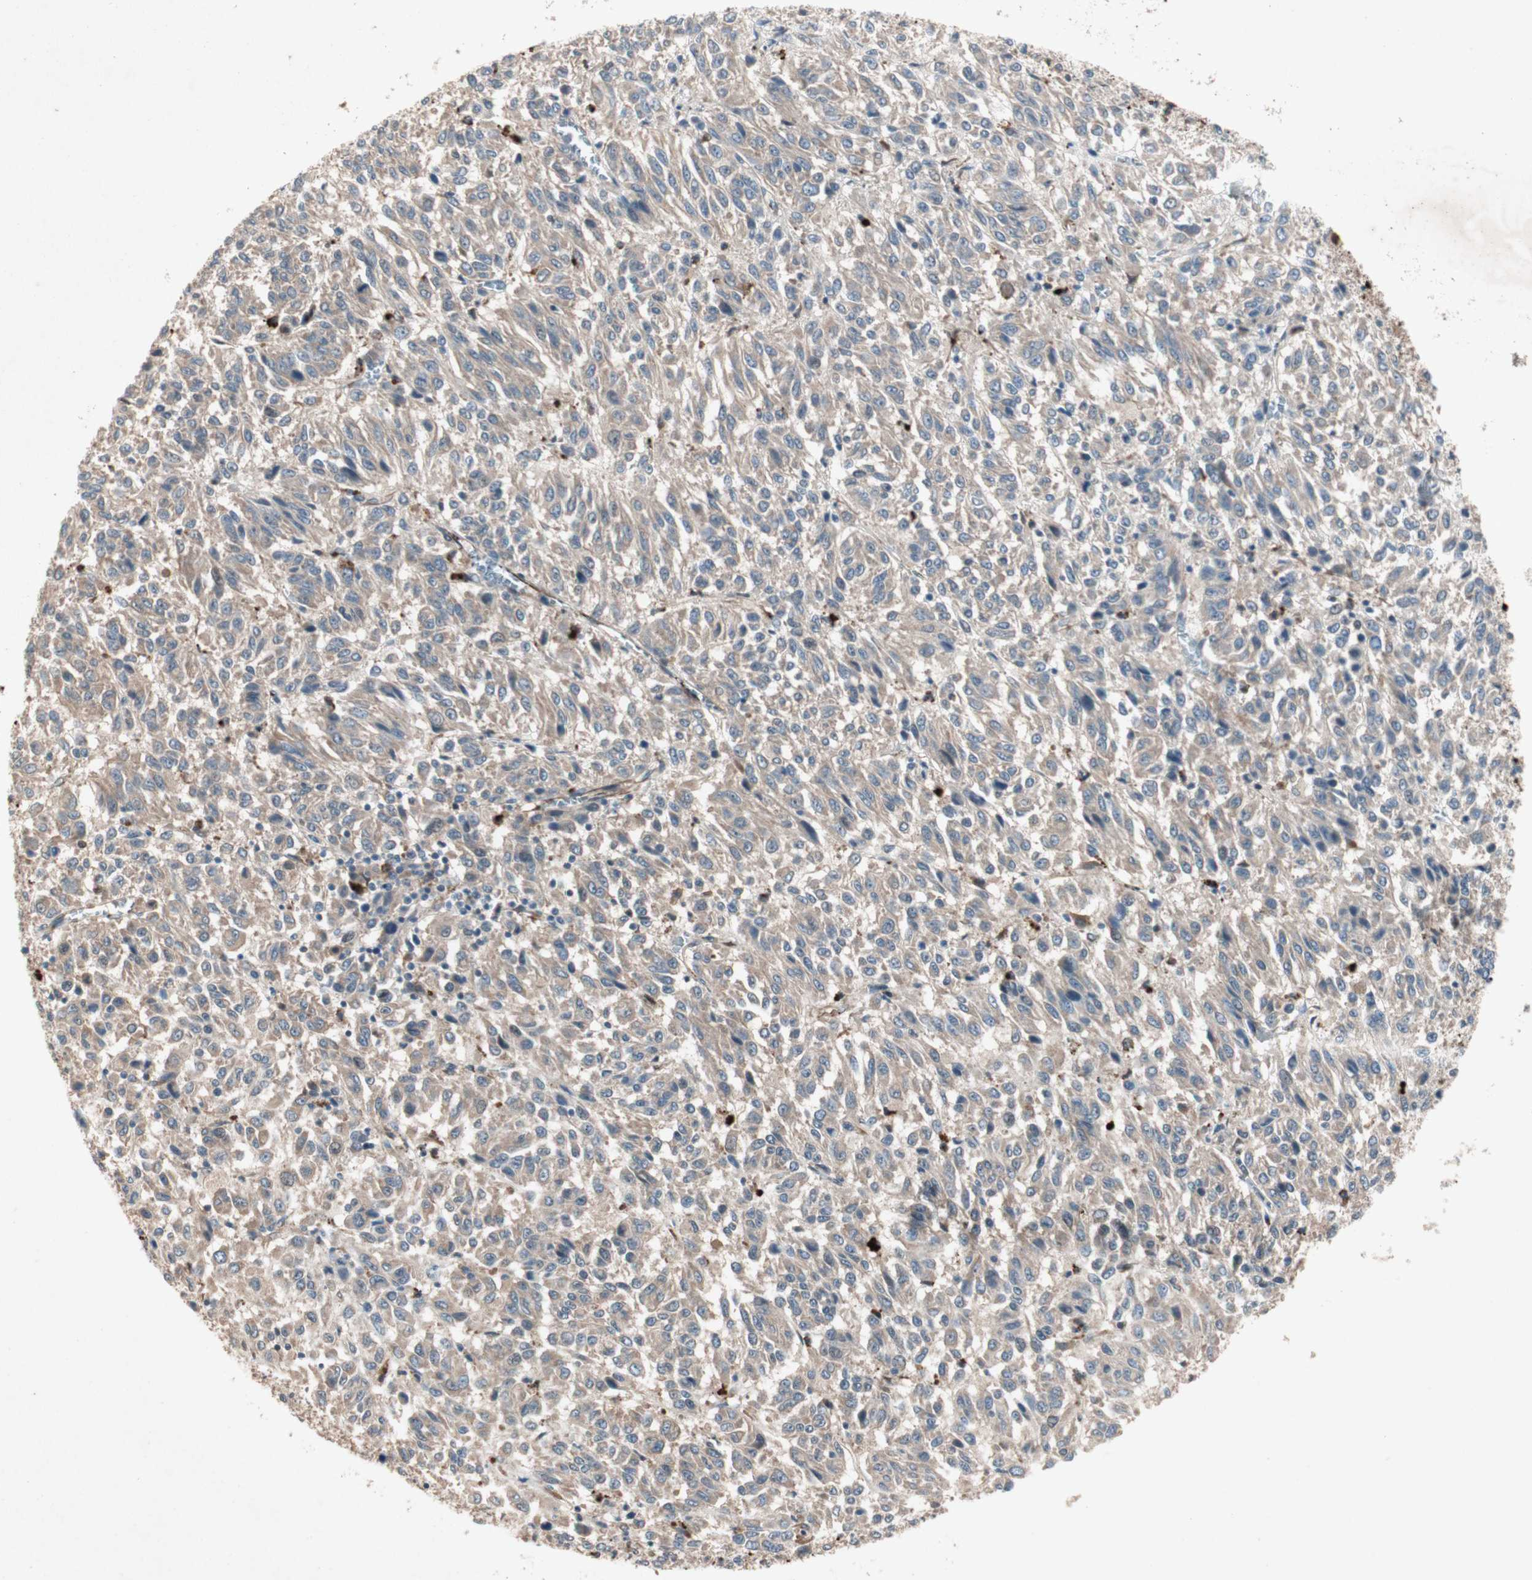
{"staining": {"intensity": "negative", "quantity": "none", "location": "none"}, "tissue": "melanoma", "cell_type": "Tumor cells", "image_type": "cancer", "snomed": [{"axis": "morphology", "description": "Malignant melanoma, Metastatic site"}, {"axis": "topography", "description": "Lung"}], "caption": "A histopathology image of human melanoma is negative for staining in tumor cells.", "gene": "SDSL", "patient": {"sex": "male", "age": 64}}